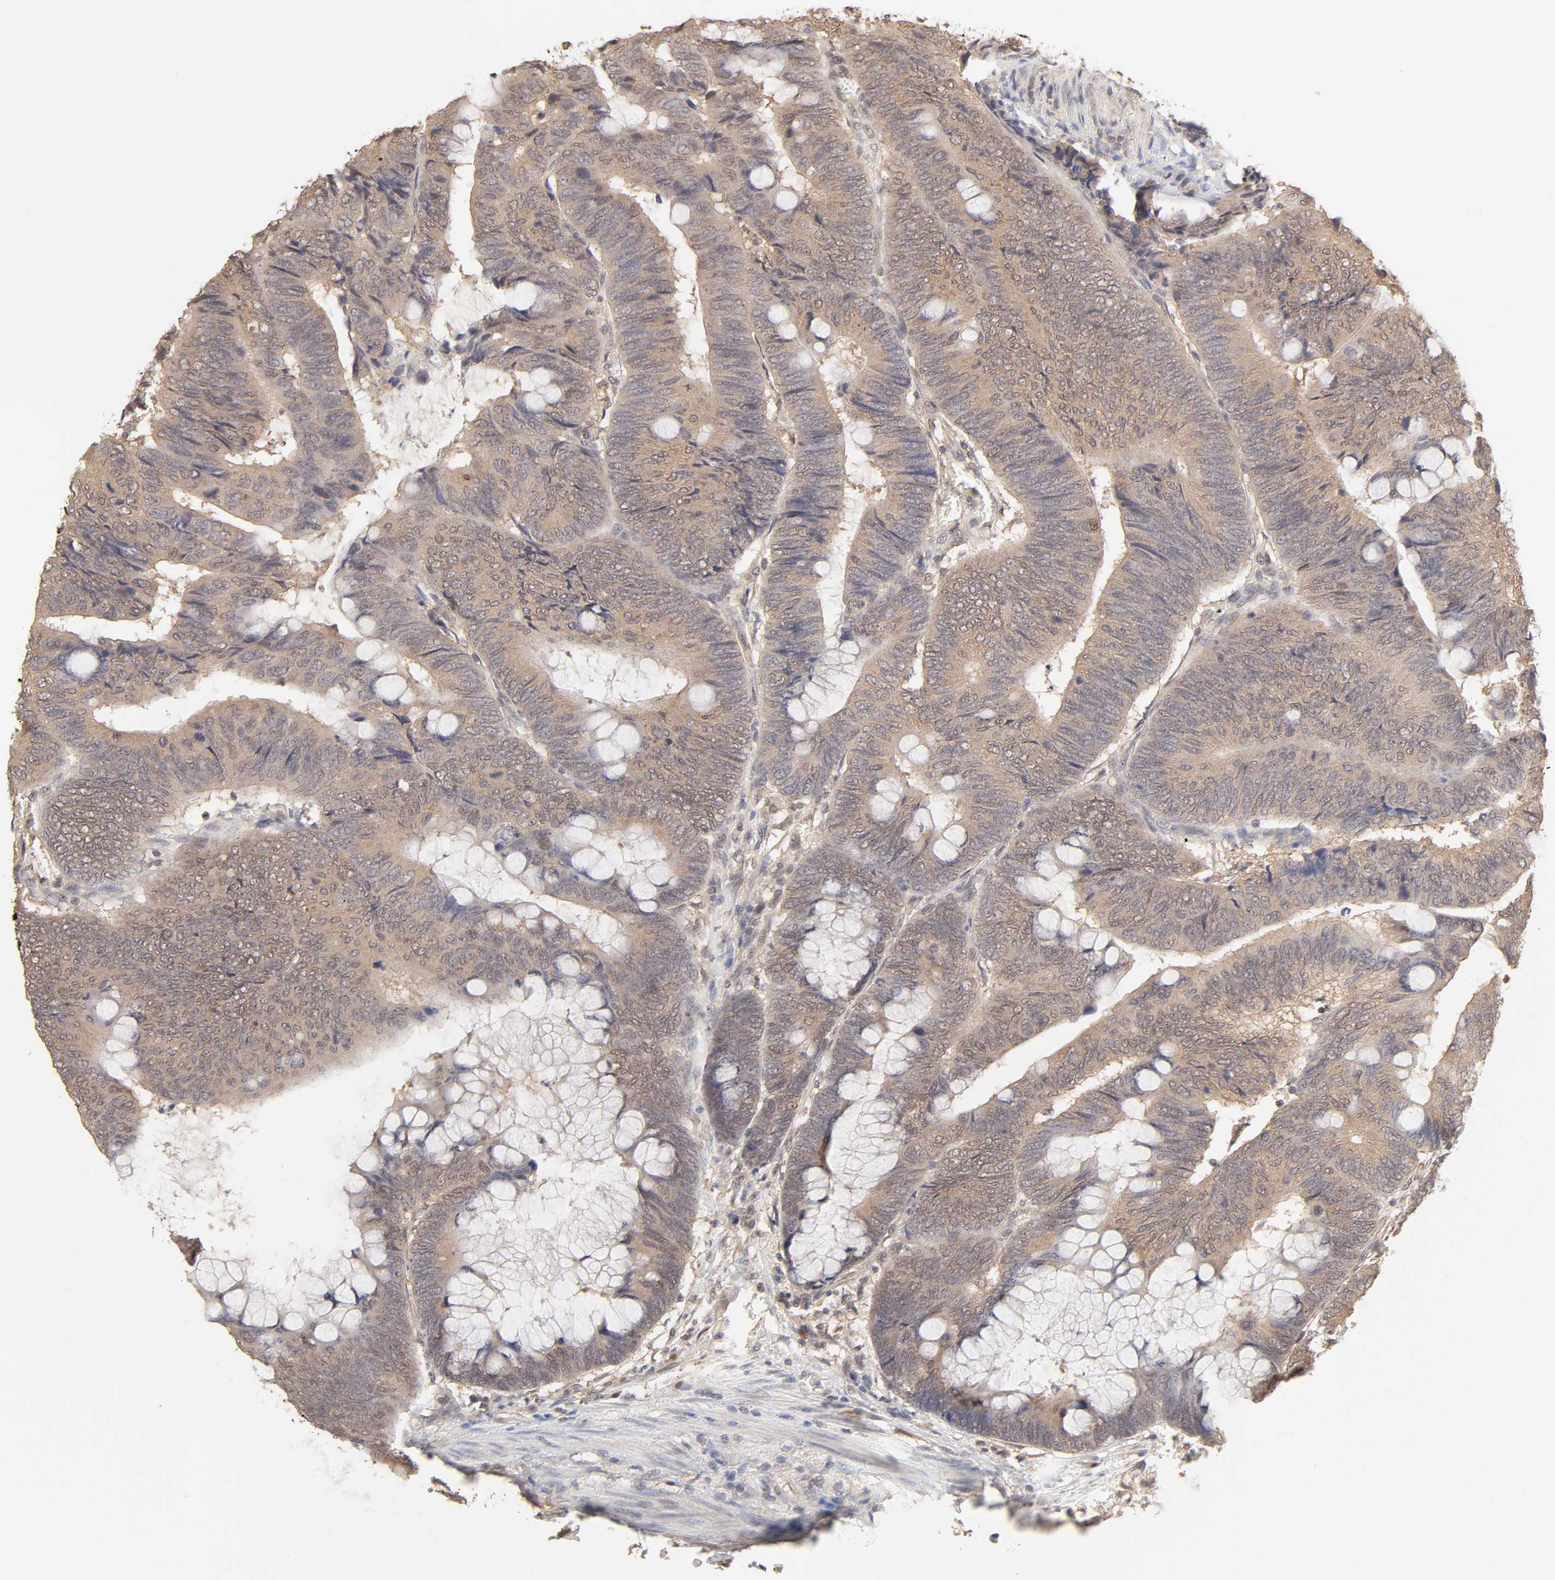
{"staining": {"intensity": "moderate", "quantity": ">75%", "location": "cytoplasmic/membranous"}, "tissue": "colorectal cancer", "cell_type": "Tumor cells", "image_type": "cancer", "snomed": [{"axis": "morphology", "description": "Normal tissue, NOS"}, {"axis": "morphology", "description": "Adenocarcinoma, NOS"}, {"axis": "topography", "description": "Rectum"}, {"axis": "topography", "description": "Peripheral nerve tissue"}], "caption": "Tumor cells demonstrate medium levels of moderate cytoplasmic/membranous staining in approximately >75% of cells in colorectal adenocarcinoma. (DAB (3,3'-diaminobenzidine) IHC with brightfield microscopy, high magnification).", "gene": "MAPK1", "patient": {"sex": "male", "age": 92}}